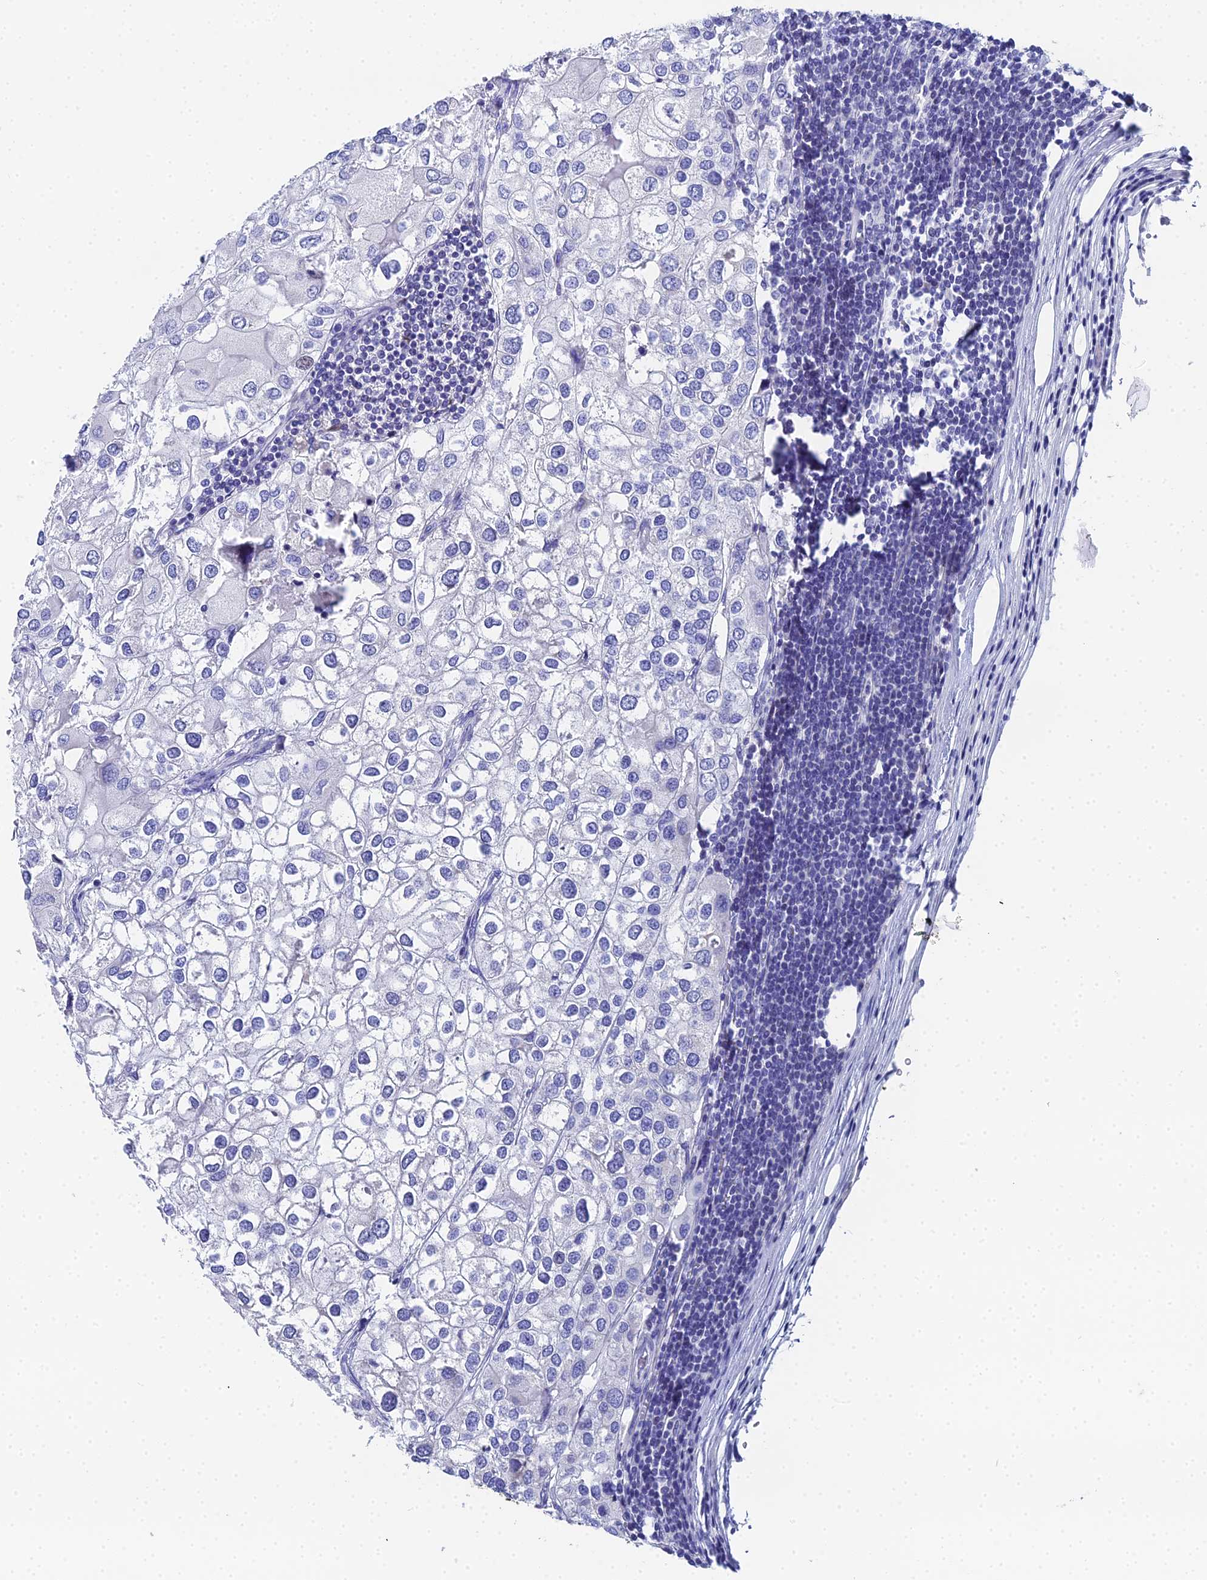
{"staining": {"intensity": "negative", "quantity": "none", "location": "none"}, "tissue": "urothelial cancer", "cell_type": "Tumor cells", "image_type": "cancer", "snomed": [{"axis": "morphology", "description": "Urothelial carcinoma, High grade"}, {"axis": "topography", "description": "Urinary bladder"}], "caption": "Urothelial cancer stained for a protein using immunohistochemistry shows no staining tumor cells.", "gene": "OCM", "patient": {"sex": "male", "age": 64}}